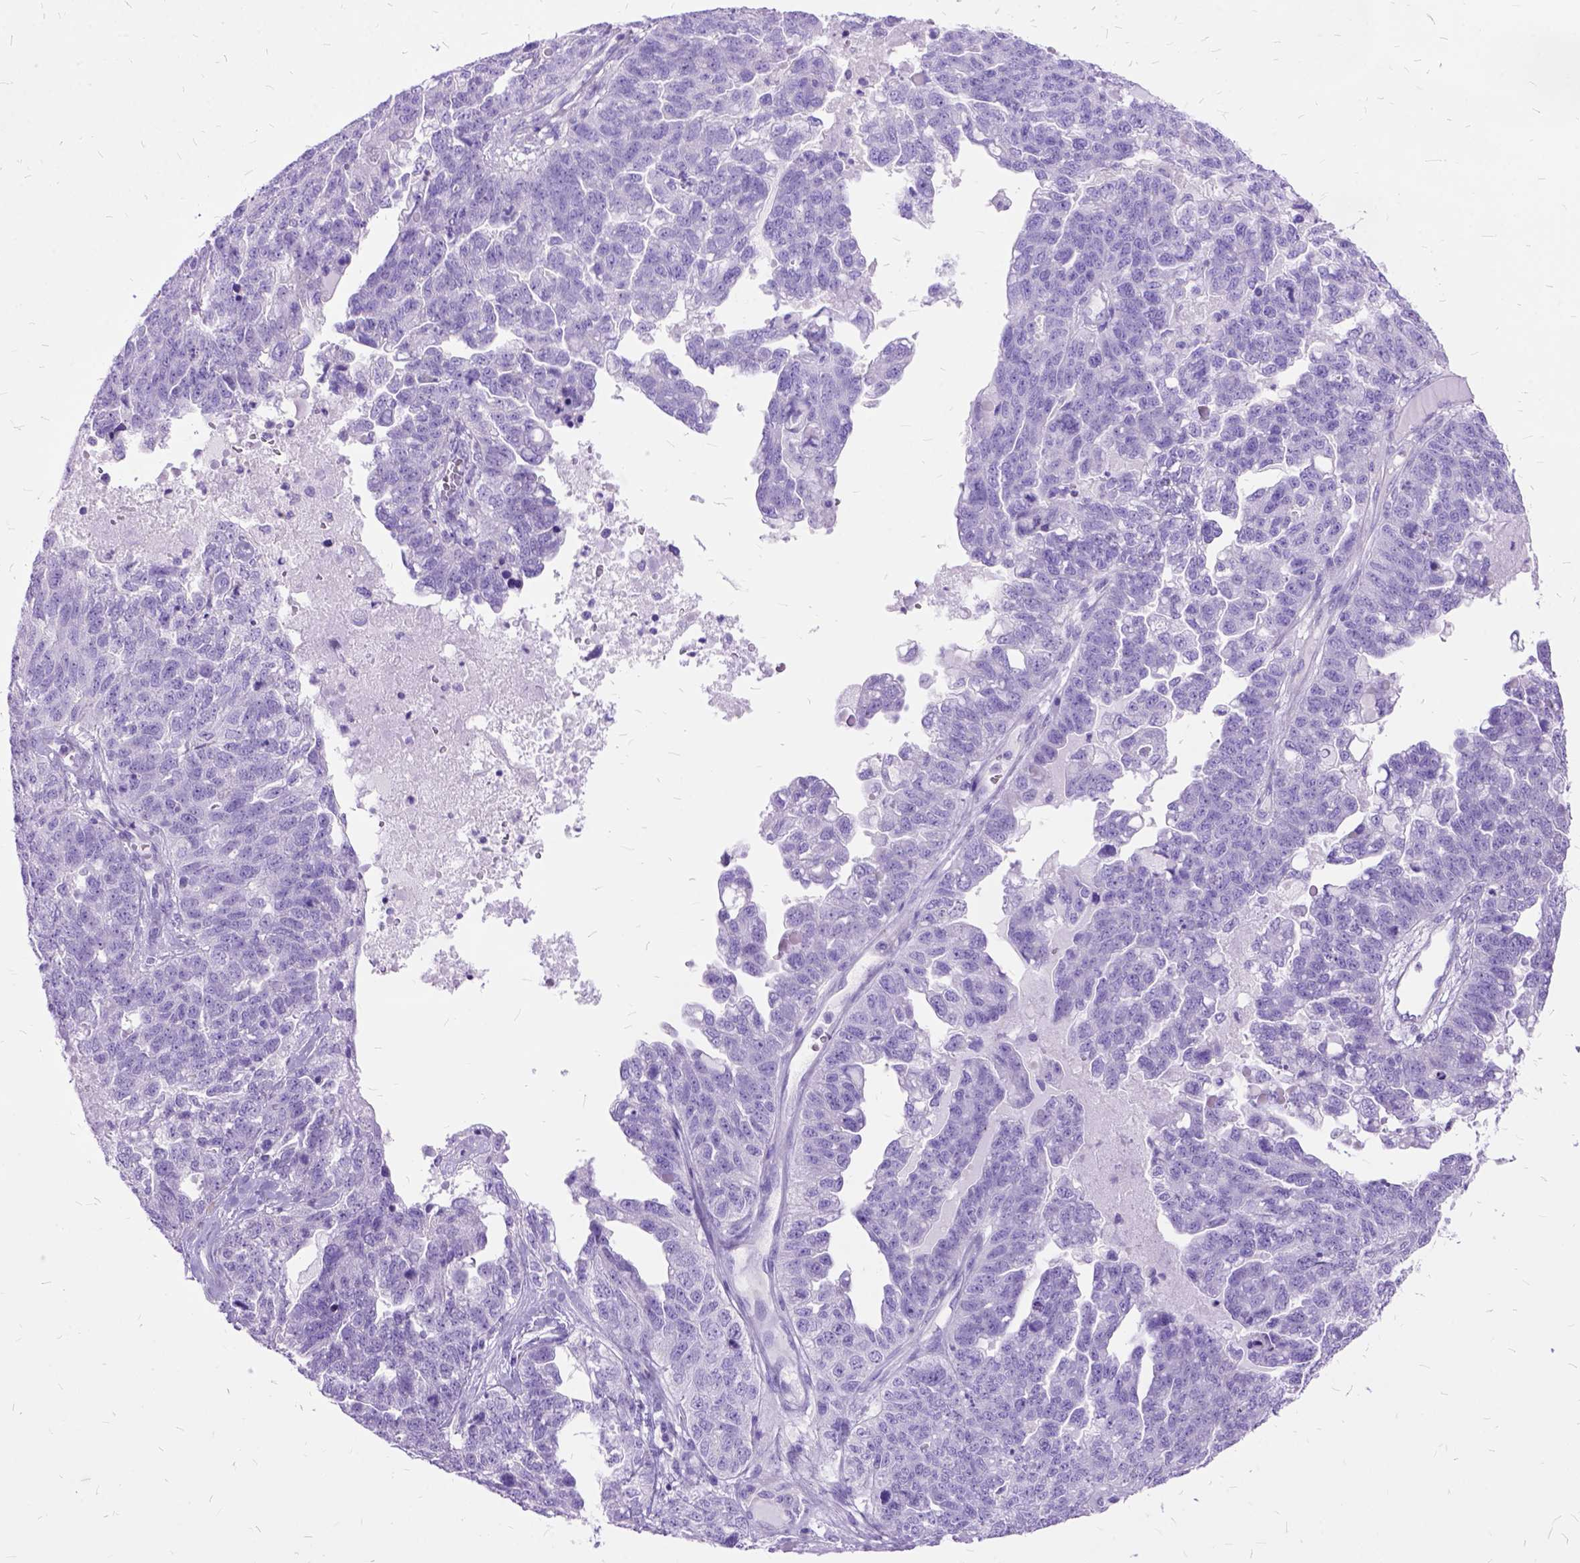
{"staining": {"intensity": "negative", "quantity": "none", "location": "none"}, "tissue": "ovarian cancer", "cell_type": "Tumor cells", "image_type": "cancer", "snomed": [{"axis": "morphology", "description": "Cystadenocarcinoma, serous, NOS"}, {"axis": "topography", "description": "Ovary"}], "caption": "Immunohistochemistry (IHC) histopathology image of human ovarian cancer stained for a protein (brown), which shows no positivity in tumor cells.", "gene": "ARL9", "patient": {"sex": "female", "age": 71}}